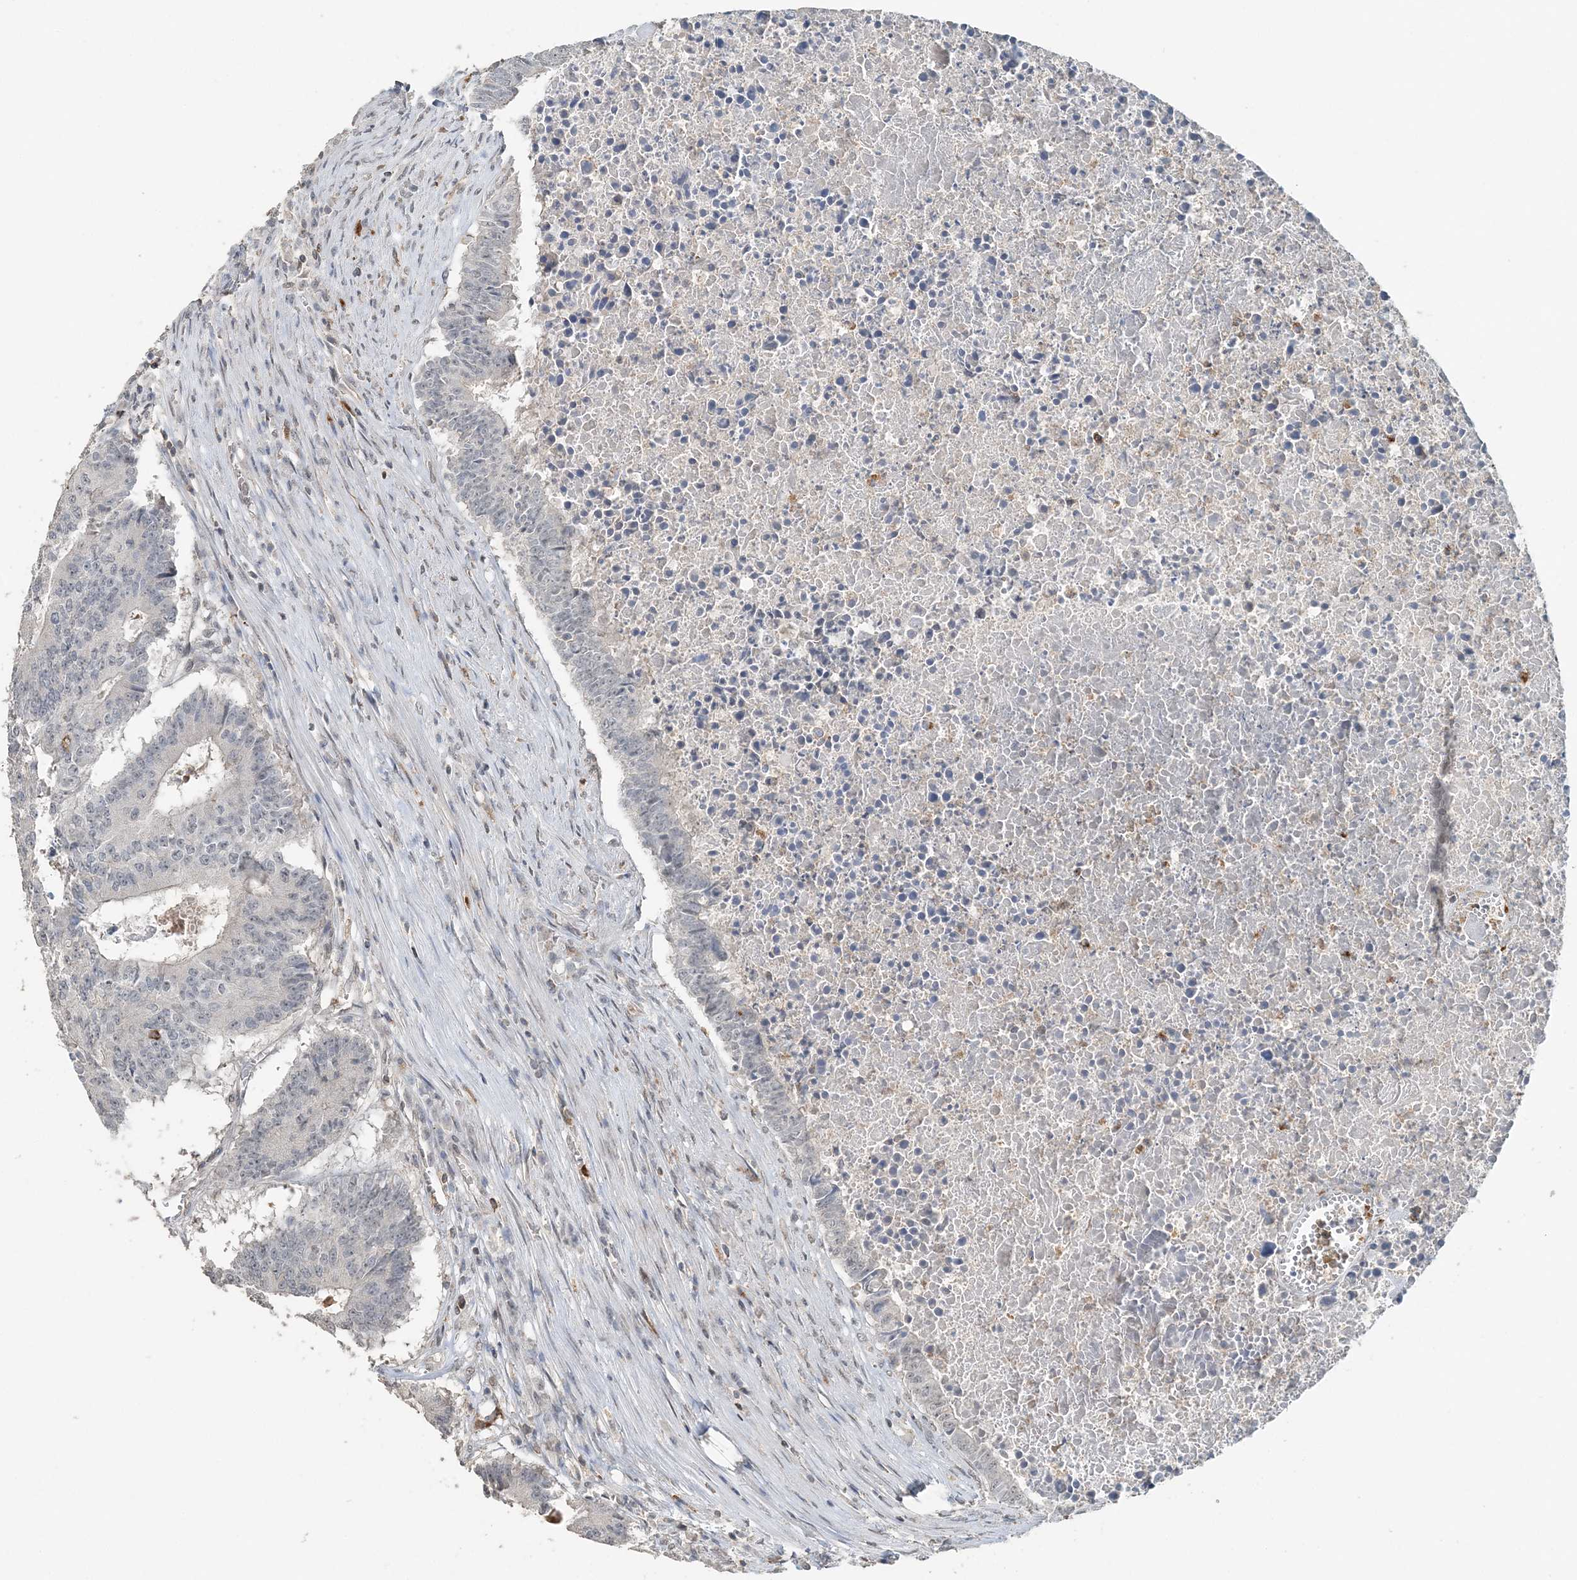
{"staining": {"intensity": "negative", "quantity": "none", "location": "none"}, "tissue": "colorectal cancer", "cell_type": "Tumor cells", "image_type": "cancer", "snomed": [{"axis": "morphology", "description": "Adenocarcinoma, NOS"}, {"axis": "topography", "description": "Colon"}], "caption": "IHC micrograph of neoplastic tissue: human colorectal cancer stained with DAB (3,3'-diaminobenzidine) reveals no significant protein expression in tumor cells.", "gene": "FAM110A", "patient": {"sex": "male", "age": 87}}